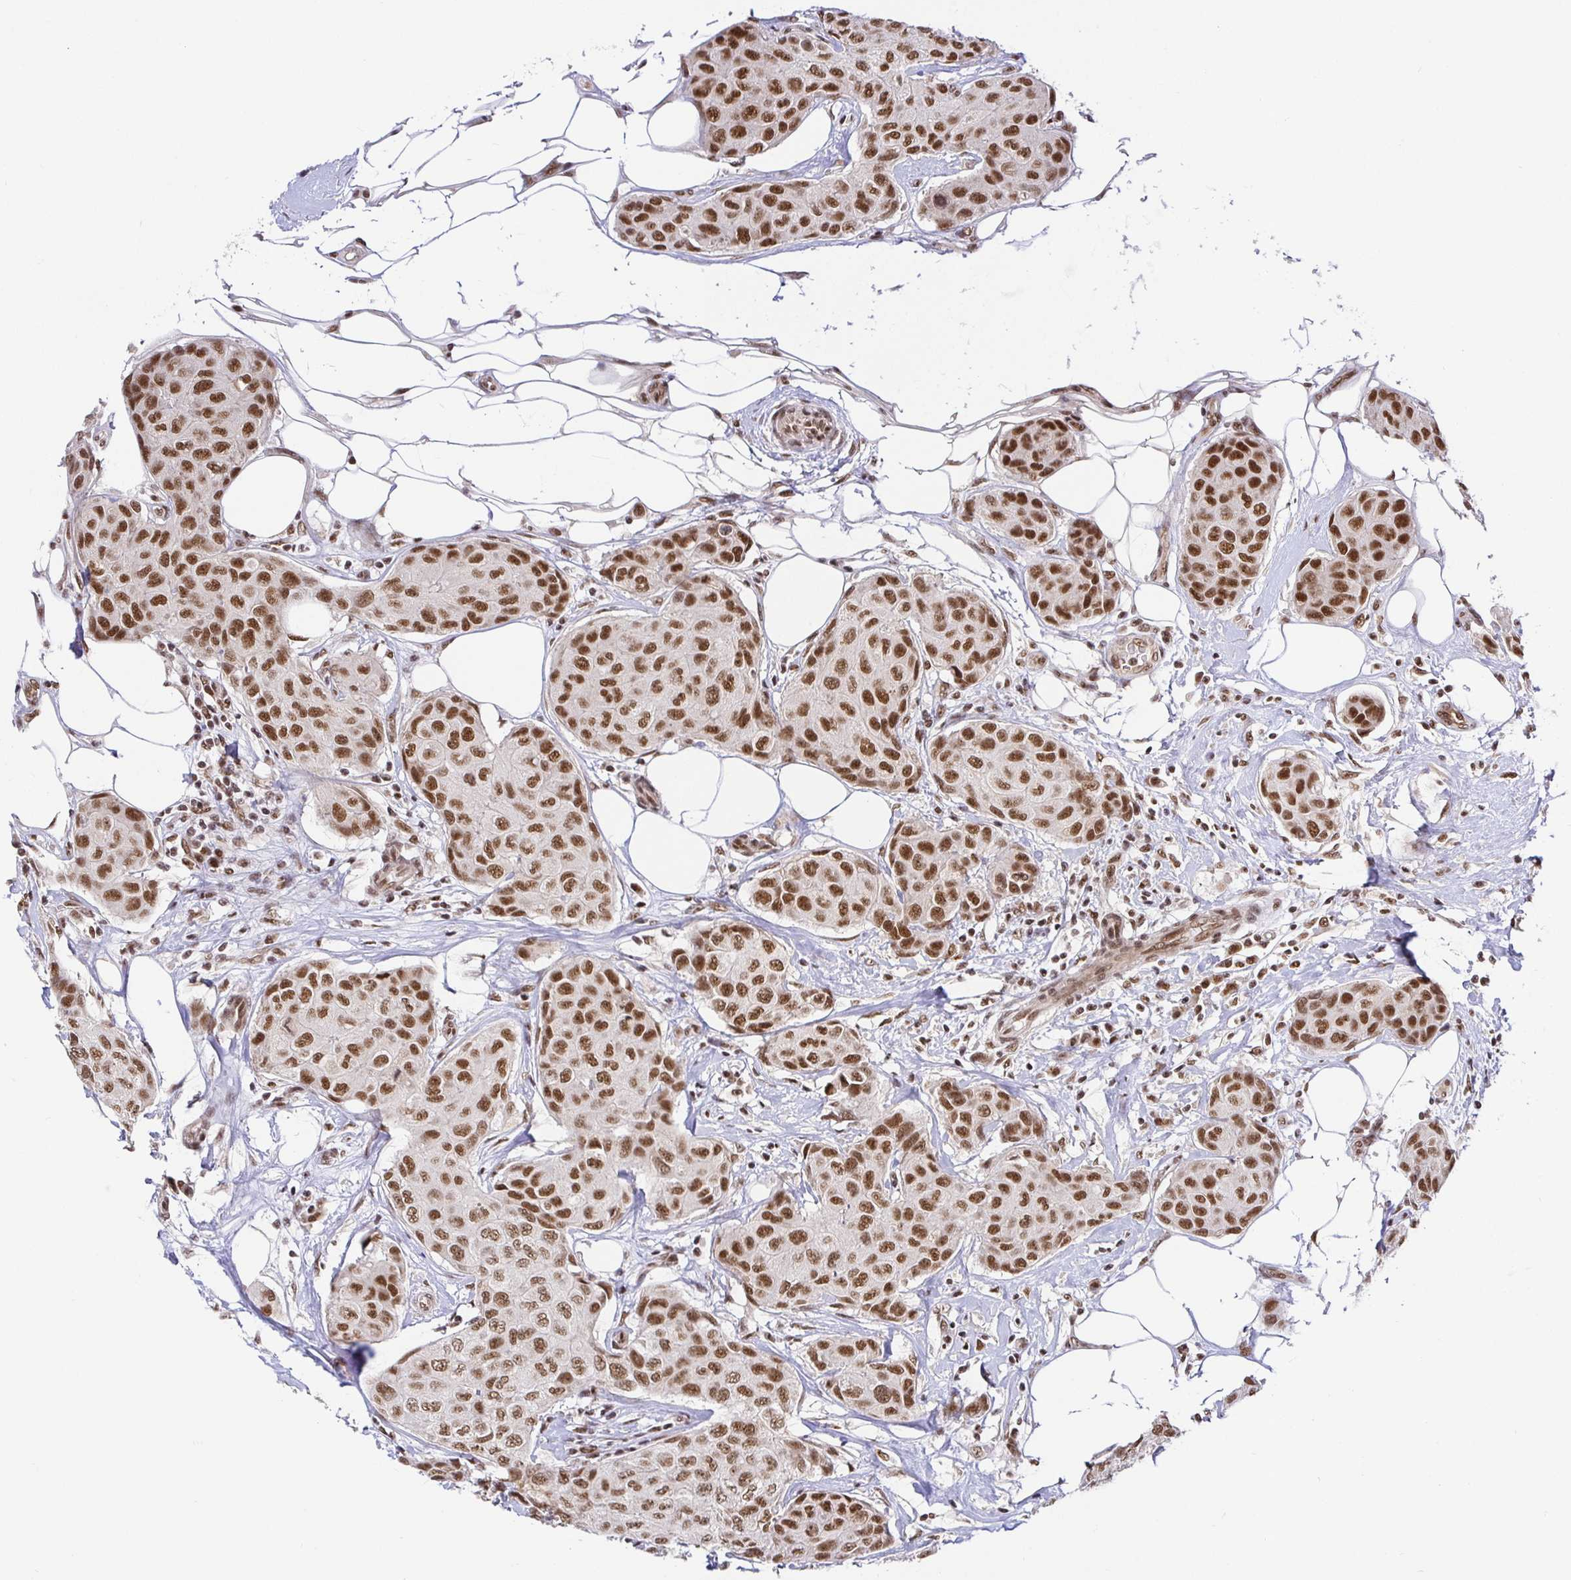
{"staining": {"intensity": "moderate", "quantity": ">75%", "location": "nuclear"}, "tissue": "breast cancer", "cell_type": "Tumor cells", "image_type": "cancer", "snomed": [{"axis": "morphology", "description": "Duct carcinoma"}, {"axis": "topography", "description": "Breast"}, {"axis": "topography", "description": "Lymph node"}], "caption": "Immunohistochemical staining of breast cancer displays moderate nuclear protein staining in approximately >75% of tumor cells. (DAB = brown stain, brightfield microscopy at high magnification).", "gene": "USF1", "patient": {"sex": "female", "age": 80}}